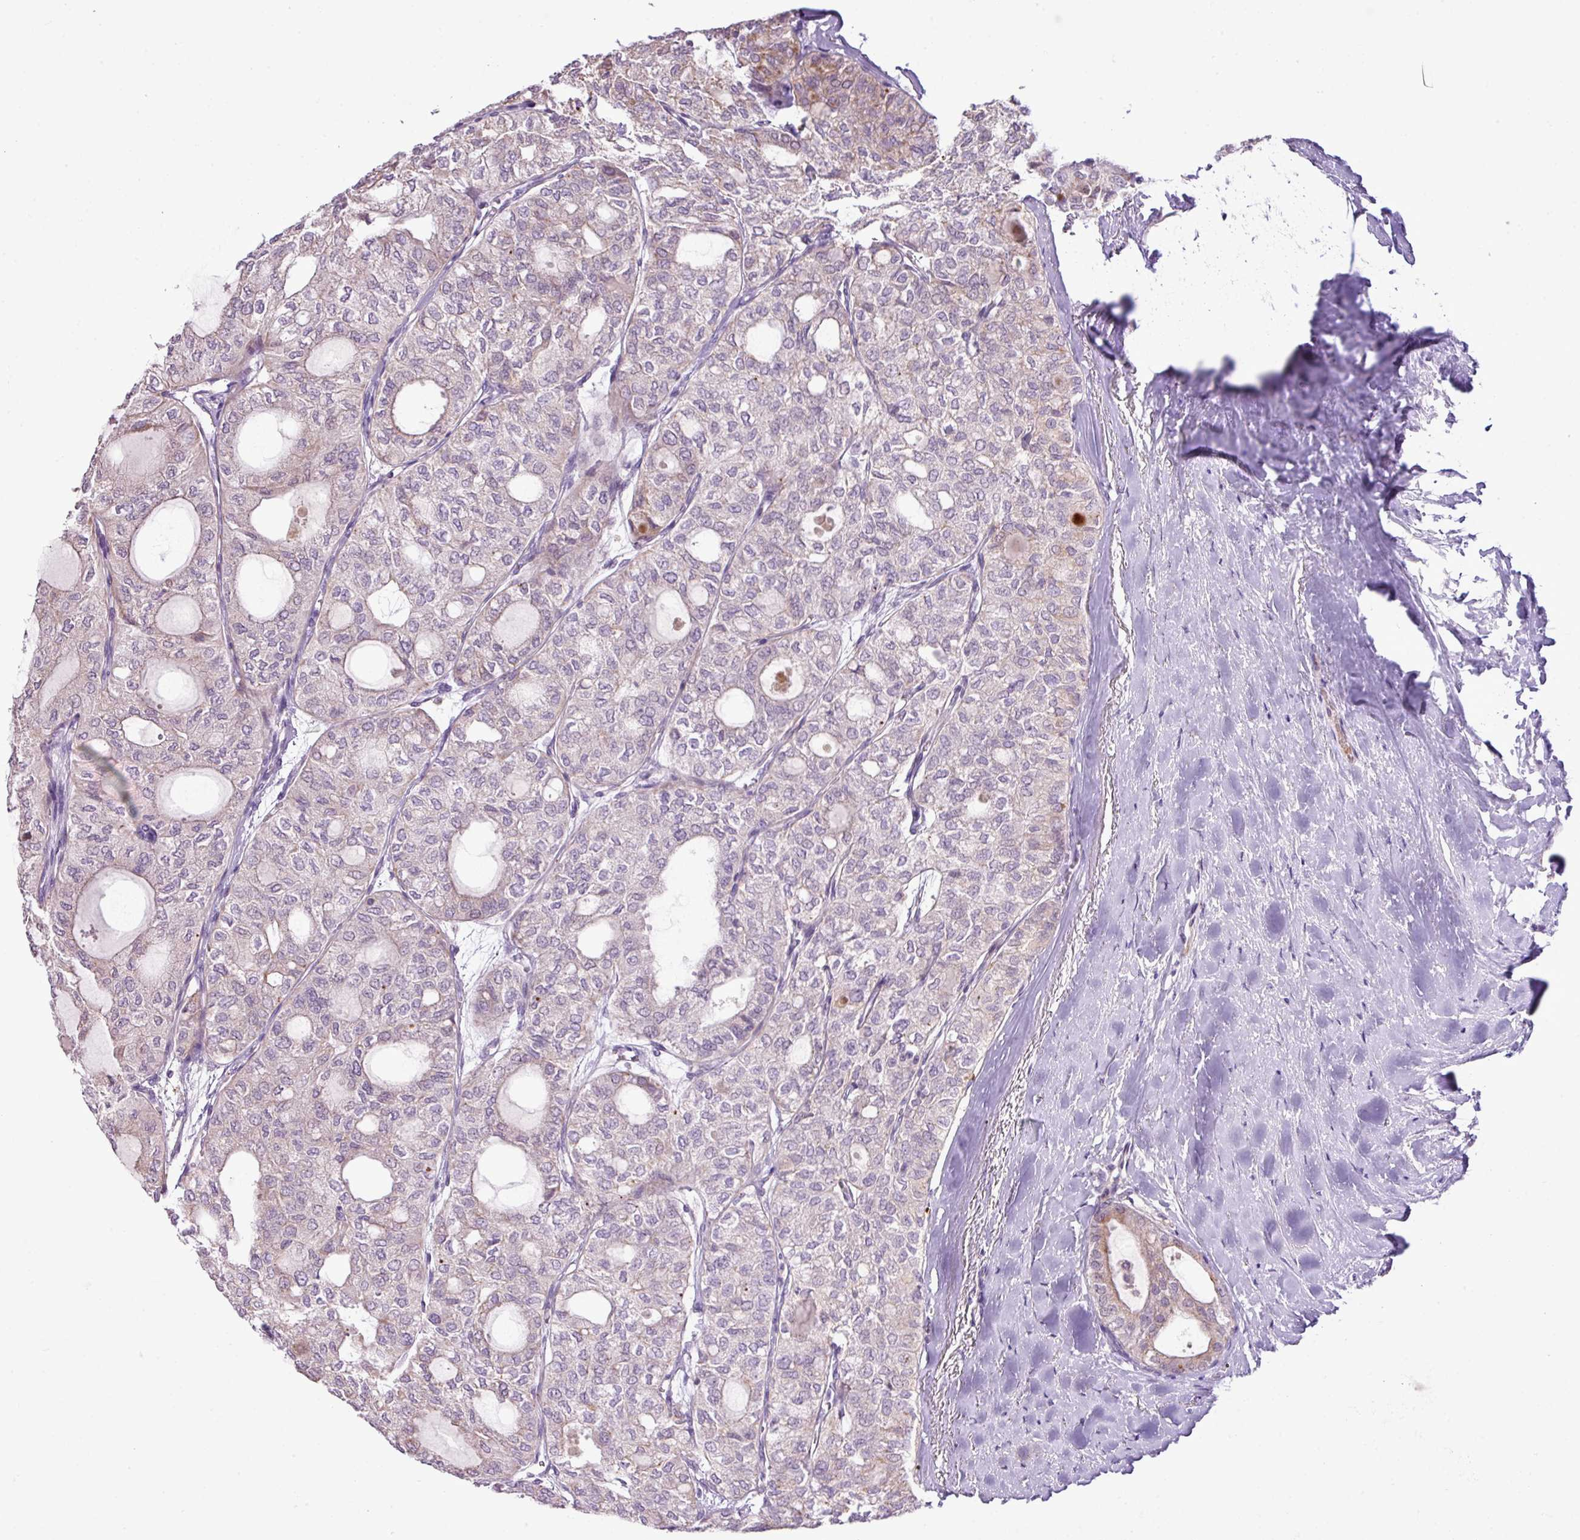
{"staining": {"intensity": "negative", "quantity": "none", "location": "none"}, "tissue": "thyroid cancer", "cell_type": "Tumor cells", "image_type": "cancer", "snomed": [{"axis": "morphology", "description": "Follicular adenoma carcinoma, NOS"}, {"axis": "topography", "description": "Thyroid gland"}], "caption": "Human thyroid cancer stained for a protein using immunohistochemistry exhibits no staining in tumor cells.", "gene": "DNAJB13", "patient": {"sex": "male", "age": 75}}